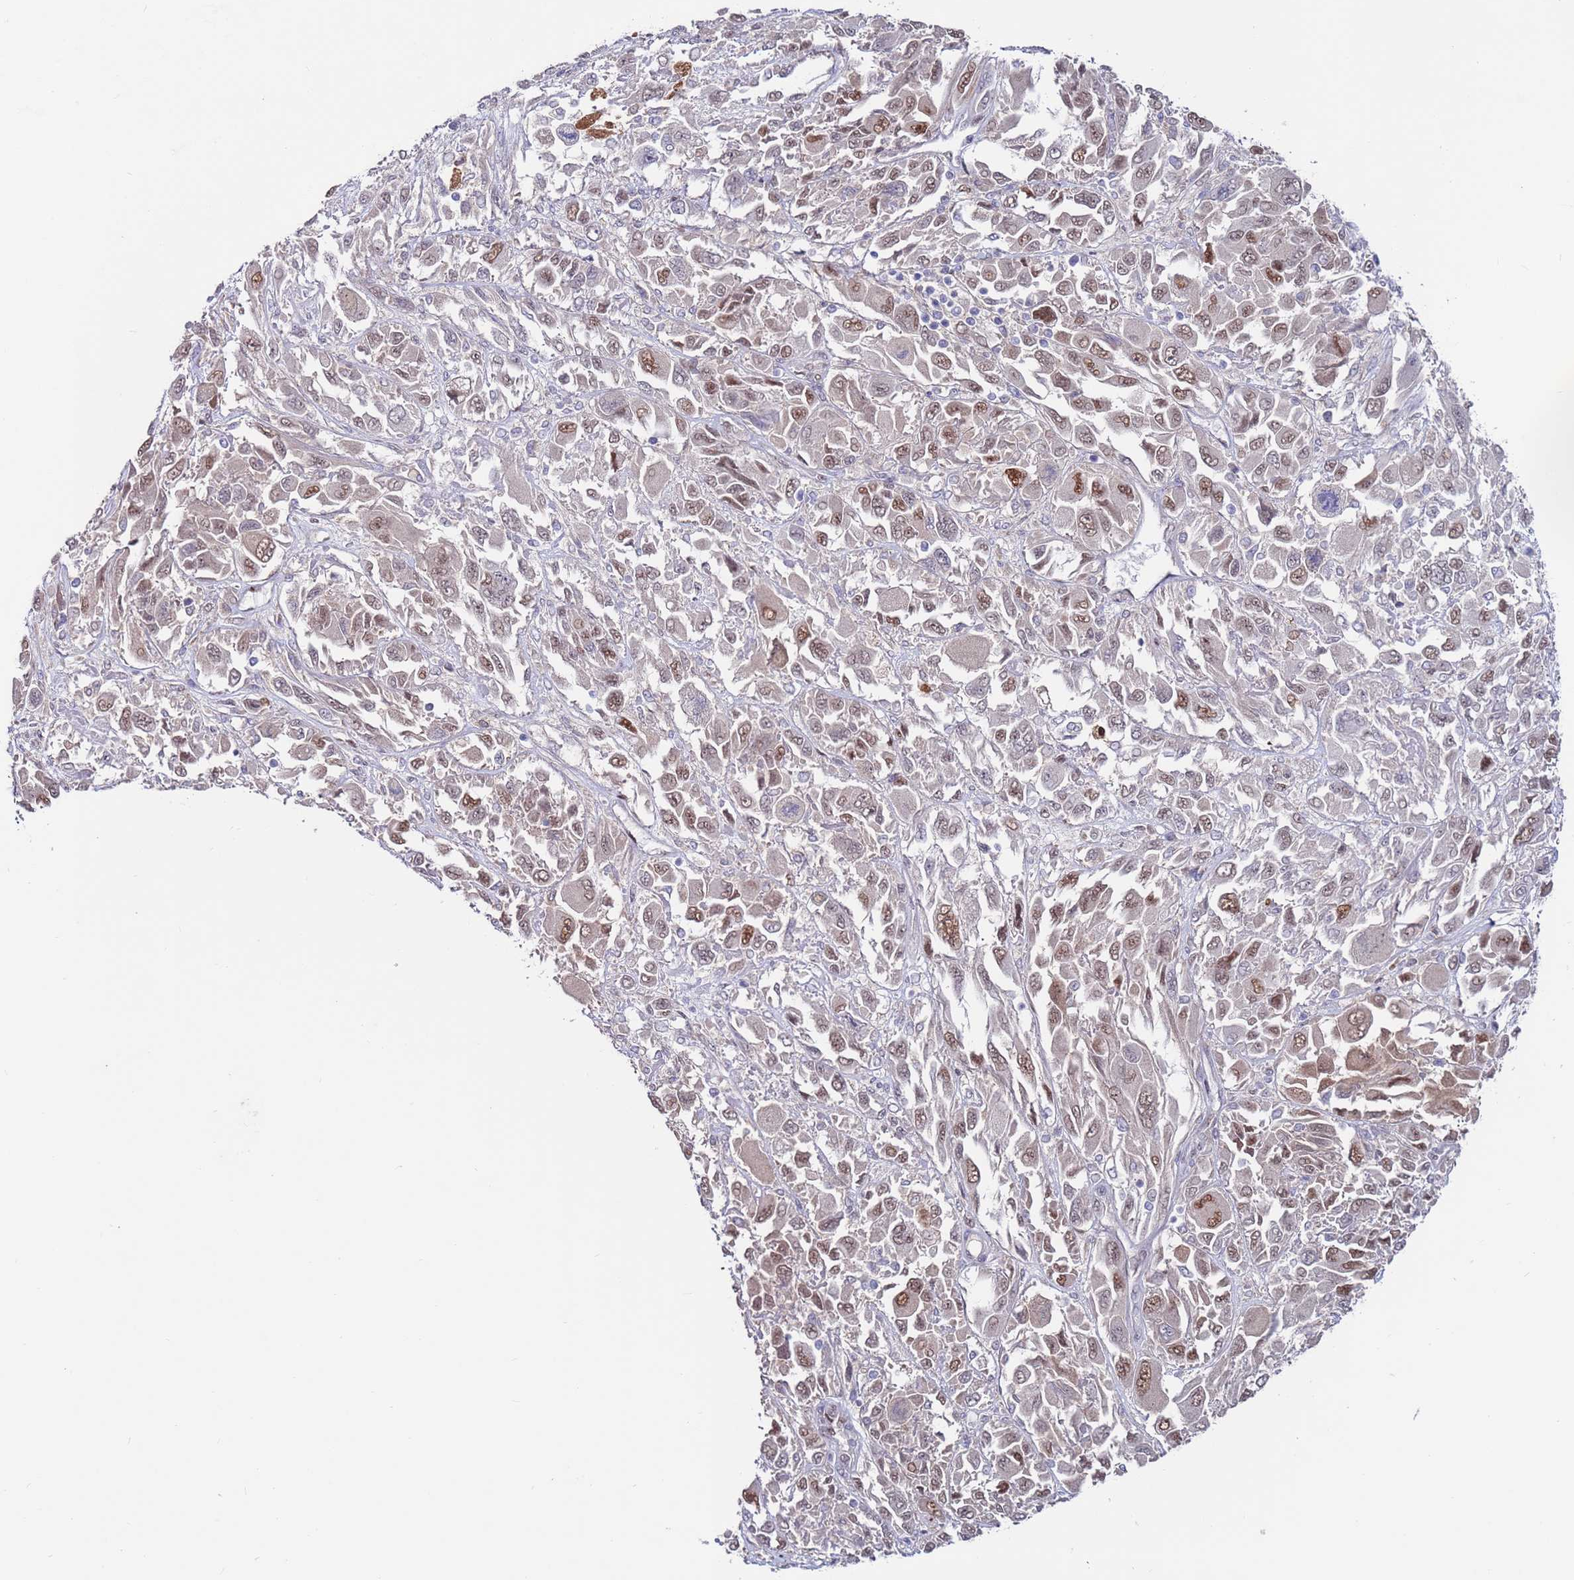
{"staining": {"intensity": "moderate", "quantity": ">75%", "location": "nuclear"}, "tissue": "melanoma", "cell_type": "Tumor cells", "image_type": "cancer", "snomed": [{"axis": "morphology", "description": "Malignant melanoma, NOS"}, {"axis": "topography", "description": "Skin"}], "caption": "DAB (3,3'-diaminobenzidine) immunohistochemical staining of human melanoma reveals moderate nuclear protein positivity in about >75% of tumor cells. (Stains: DAB (3,3'-diaminobenzidine) in brown, nuclei in blue, Microscopy: brightfield microscopy at high magnification).", "gene": "FBXO27", "patient": {"sex": "female", "age": 91}}